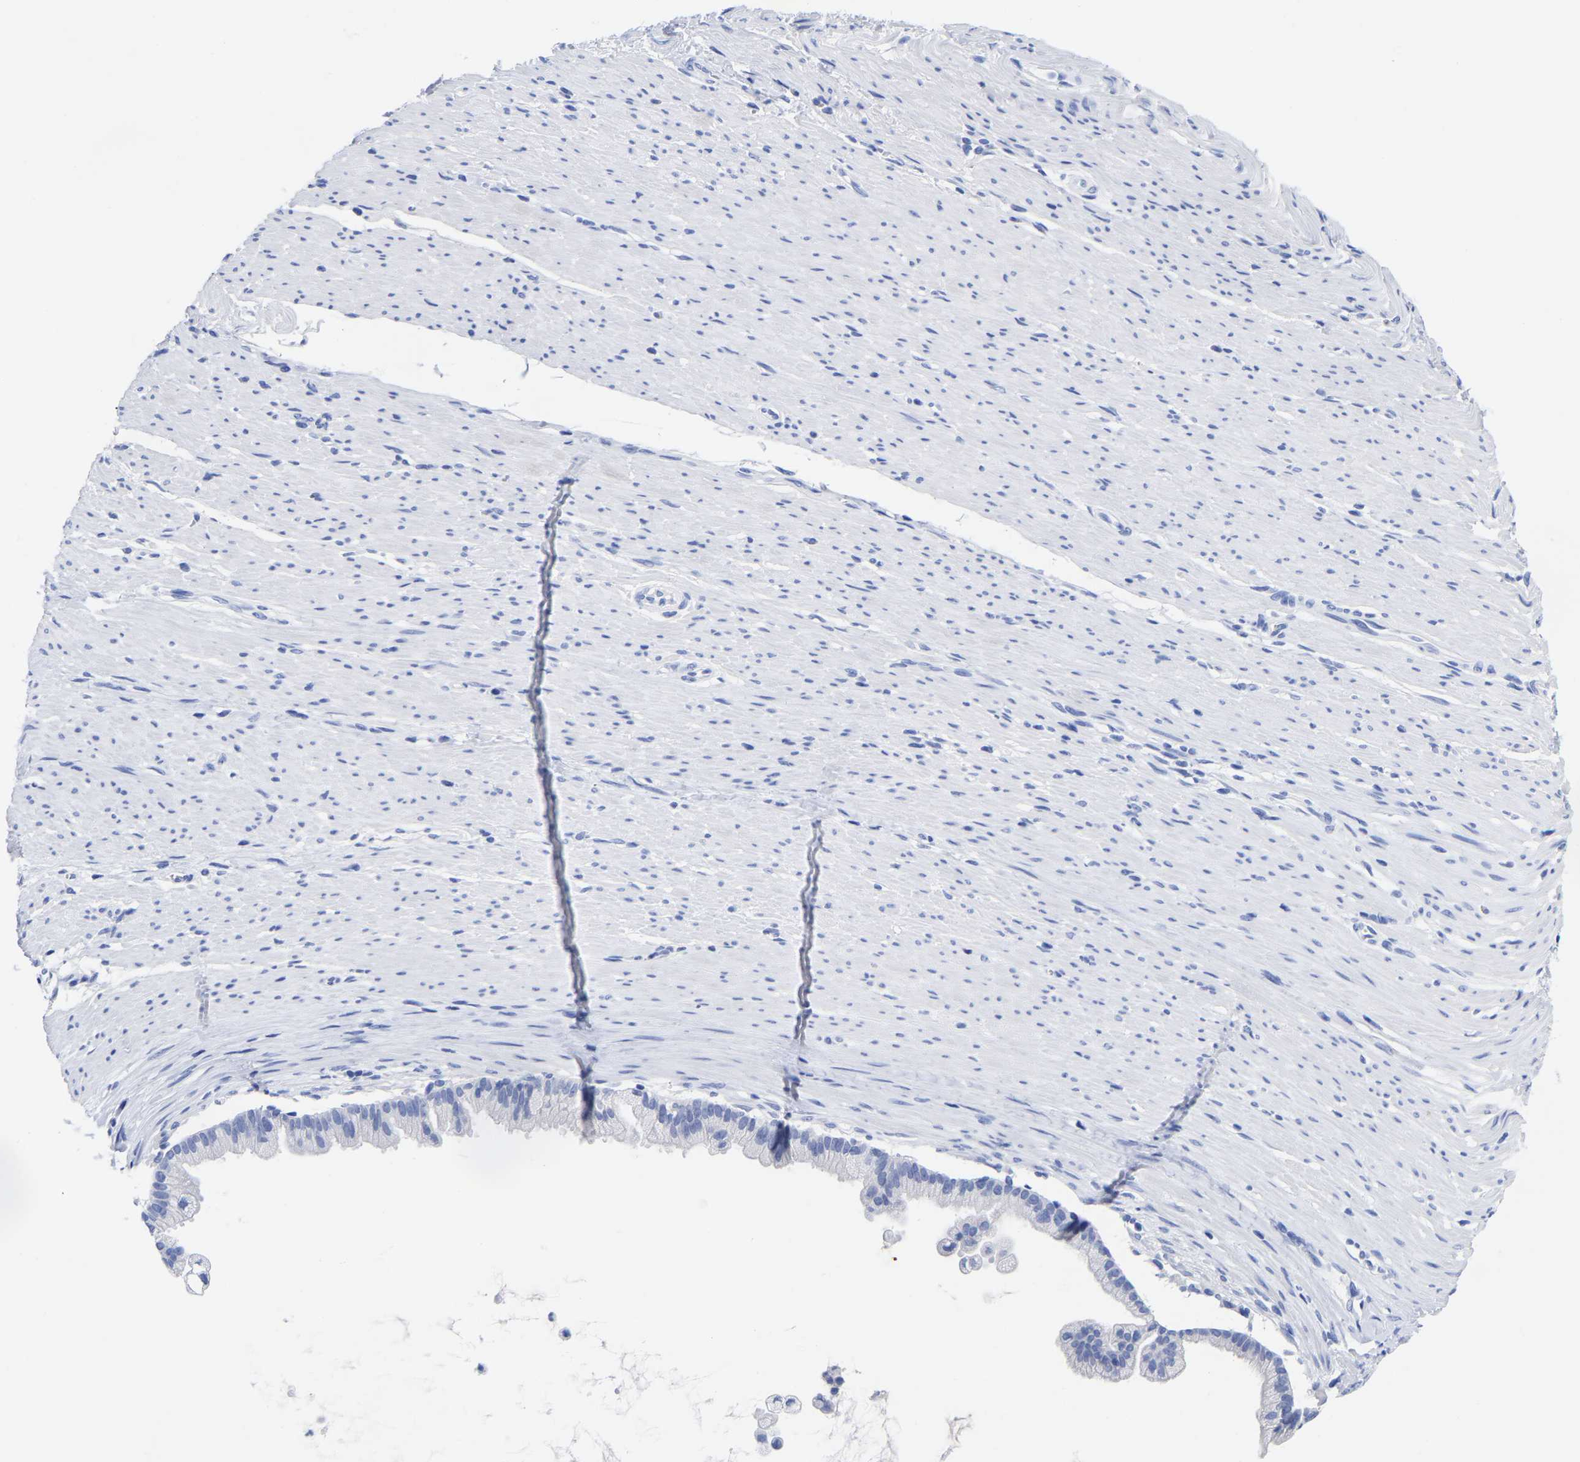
{"staining": {"intensity": "negative", "quantity": "none", "location": "none"}, "tissue": "pancreatic cancer", "cell_type": "Tumor cells", "image_type": "cancer", "snomed": [{"axis": "morphology", "description": "Adenocarcinoma, NOS"}, {"axis": "topography", "description": "Pancreas"}], "caption": "Pancreatic cancer was stained to show a protein in brown. There is no significant positivity in tumor cells. Brightfield microscopy of immunohistochemistry (IHC) stained with DAB (3,3'-diaminobenzidine) (brown) and hematoxylin (blue), captured at high magnification.", "gene": "CFAP298", "patient": {"sex": "male", "age": 69}}